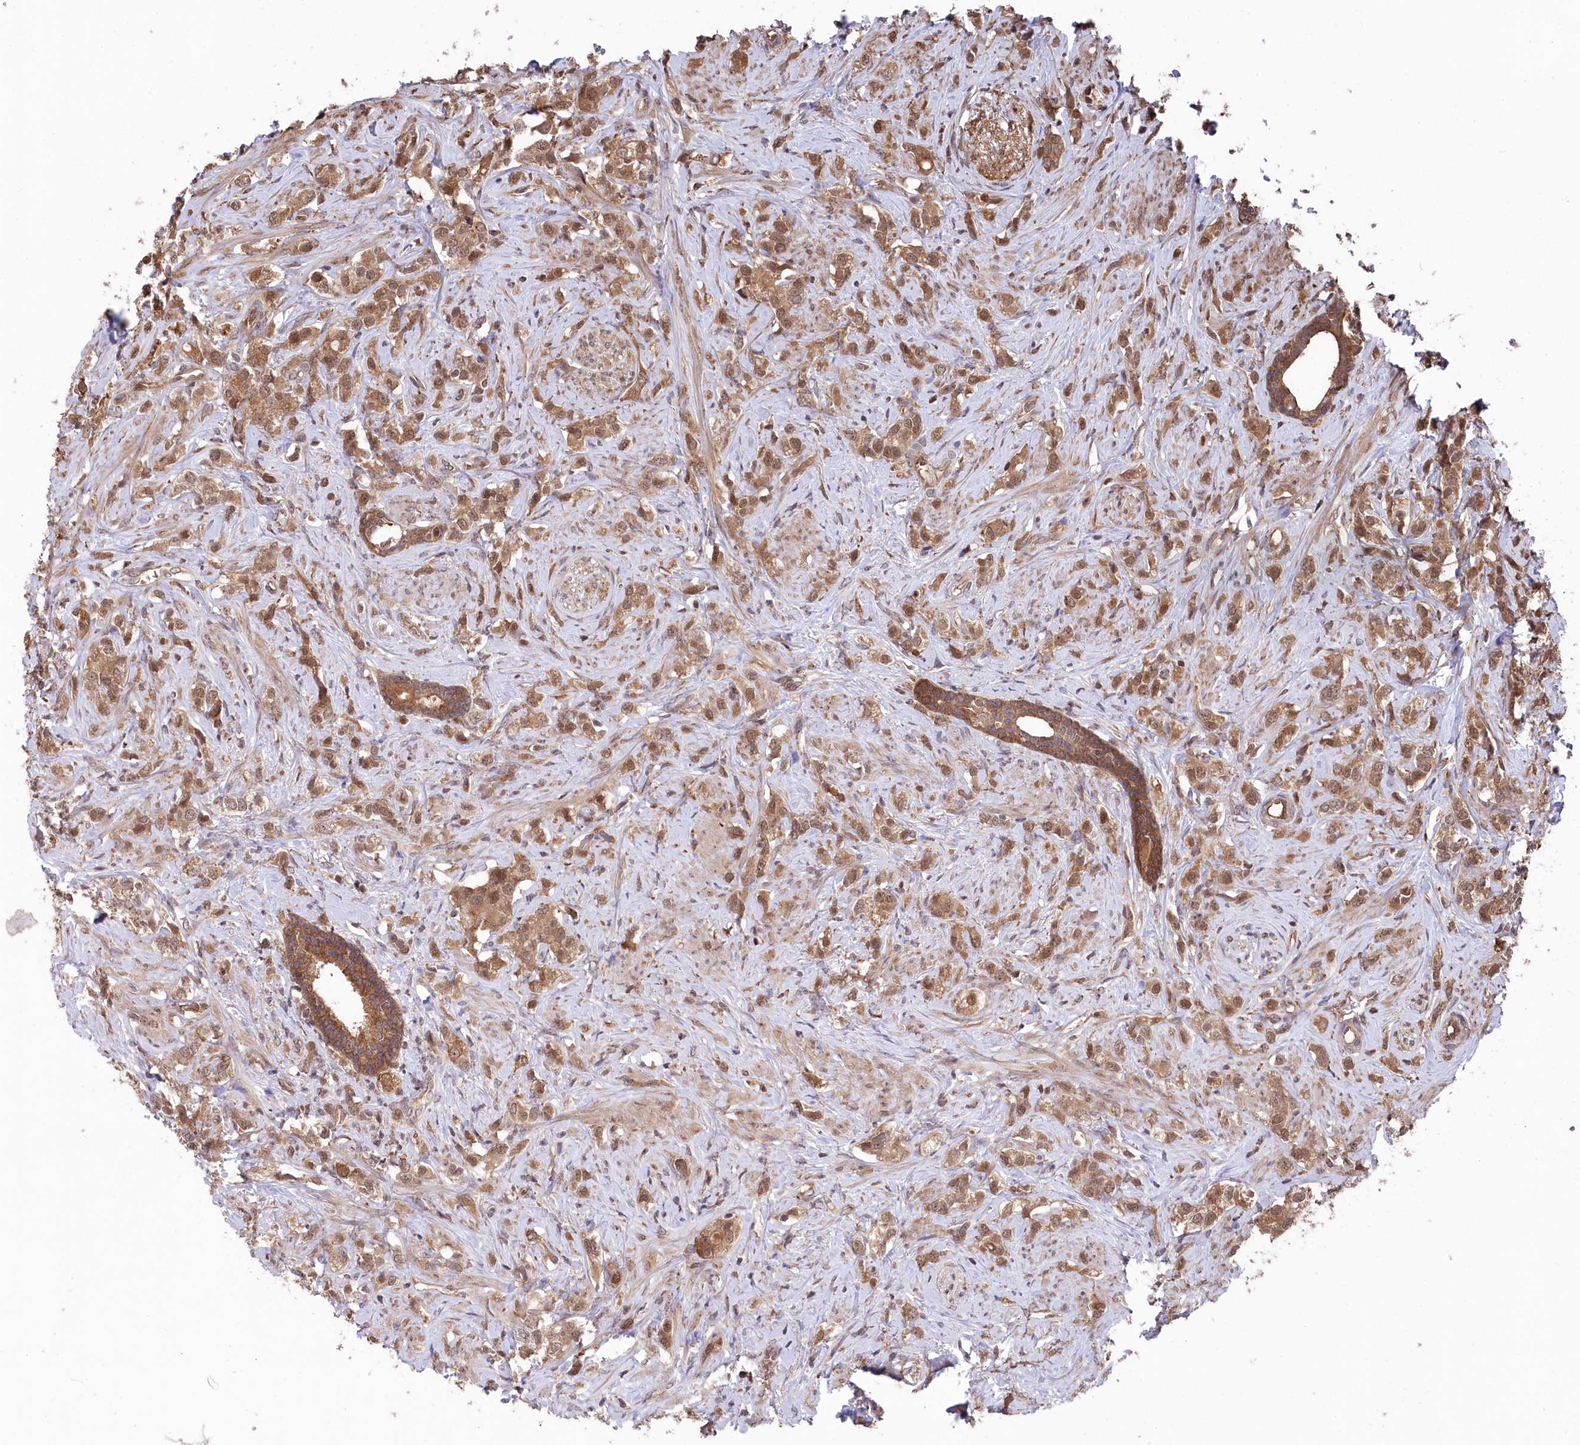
{"staining": {"intensity": "moderate", "quantity": ">75%", "location": "cytoplasmic/membranous,nuclear"}, "tissue": "prostate cancer", "cell_type": "Tumor cells", "image_type": "cancer", "snomed": [{"axis": "morphology", "description": "Adenocarcinoma, High grade"}, {"axis": "topography", "description": "Prostate"}], "caption": "Protein analysis of prostate high-grade adenocarcinoma tissue shows moderate cytoplasmic/membranous and nuclear staining in approximately >75% of tumor cells.", "gene": "PSMA1", "patient": {"sex": "male", "age": 63}}